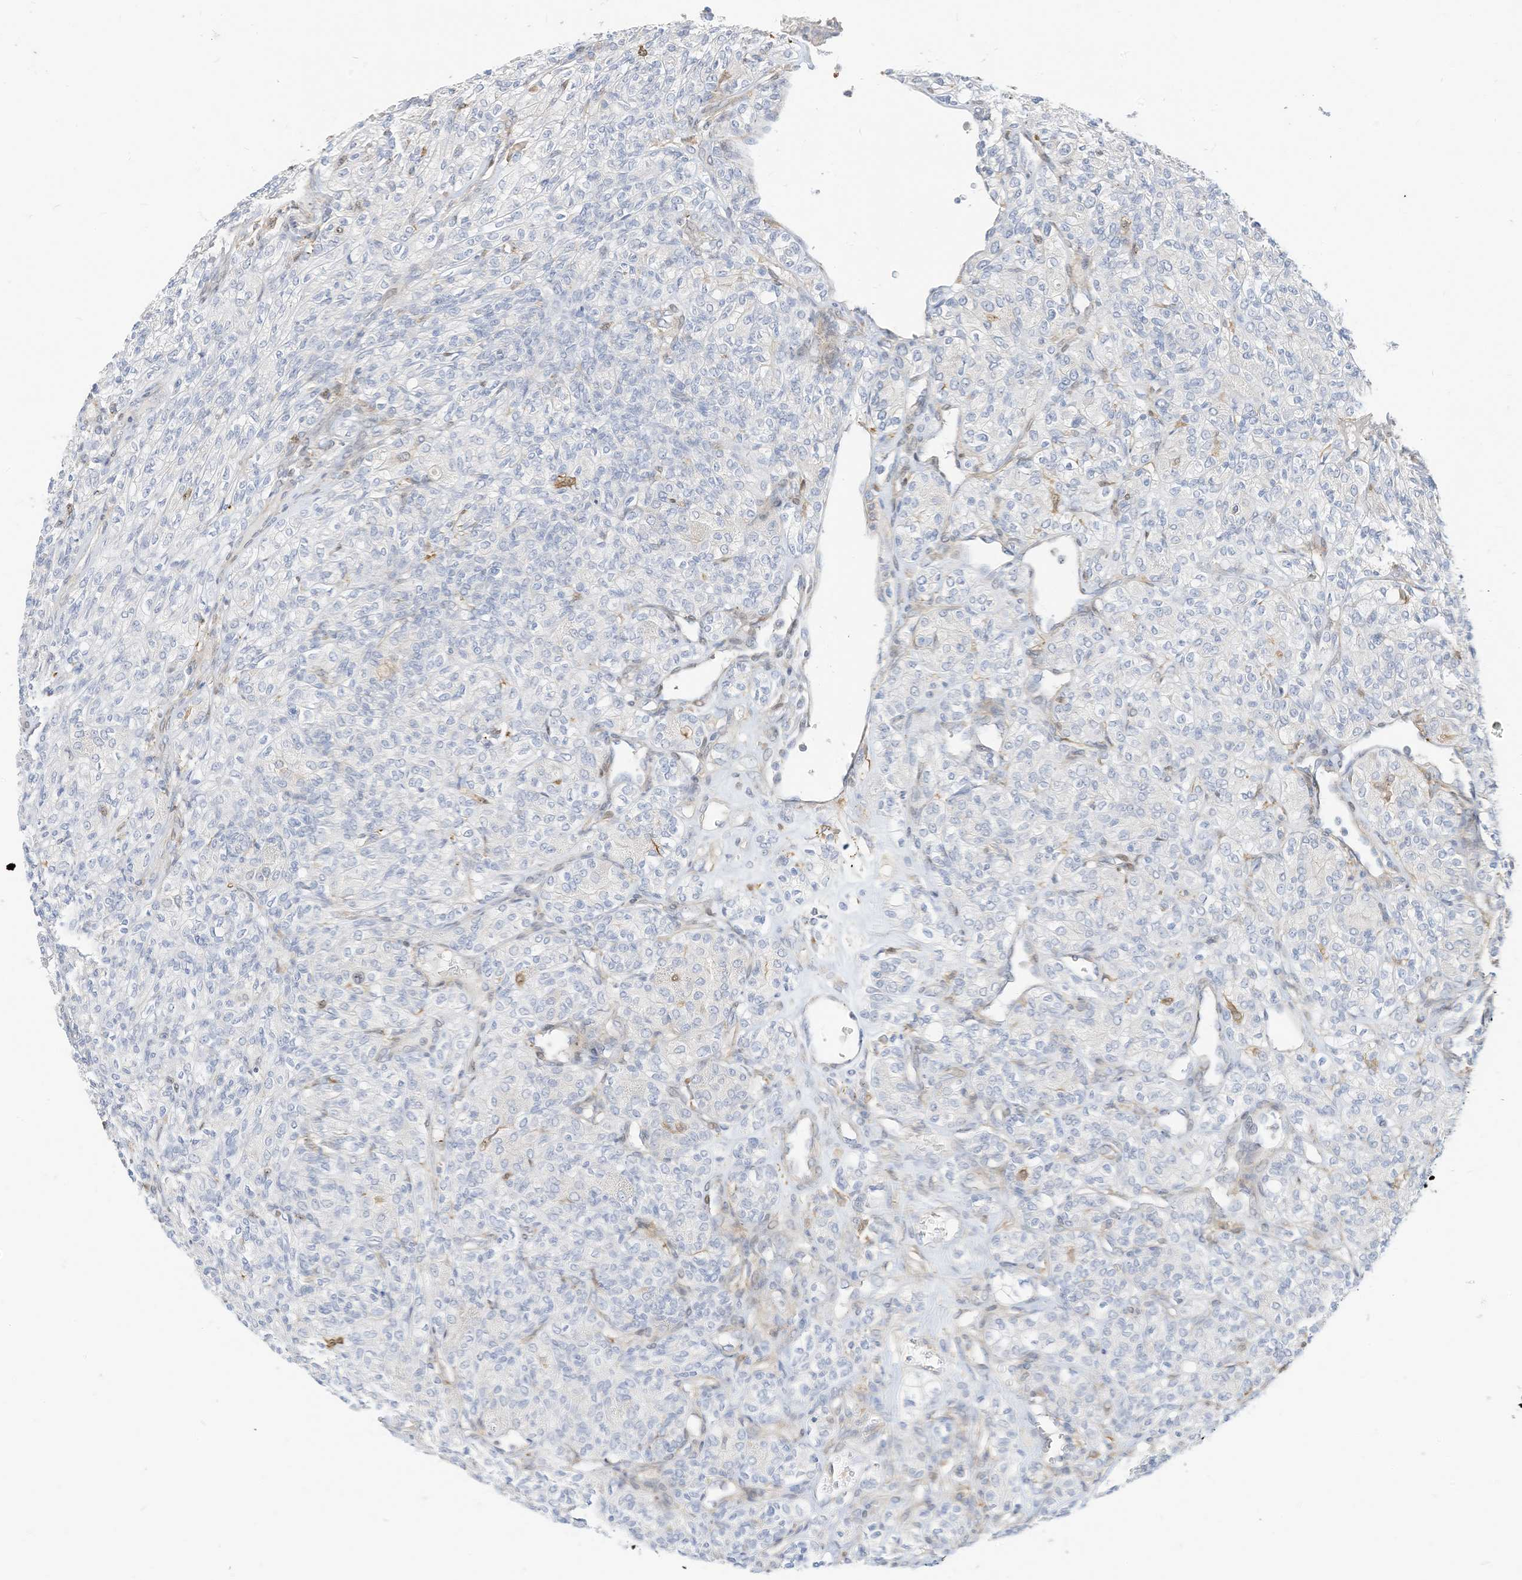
{"staining": {"intensity": "negative", "quantity": "none", "location": "none"}, "tissue": "renal cancer", "cell_type": "Tumor cells", "image_type": "cancer", "snomed": [{"axis": "morphology", "description": "Adenocarcinoma, NOS"}, {"axis": "topography", "description": "Kidney"}], "caption": "High magnification brightfield microscopy of adenocarcinoma (renal) stained with DAB (brown) and counterstained with hematoxylin (blue): tumor cells show no significant positivity.", "gene": "ATP13A1", "patient": {"sex": "male", "age": 77}}